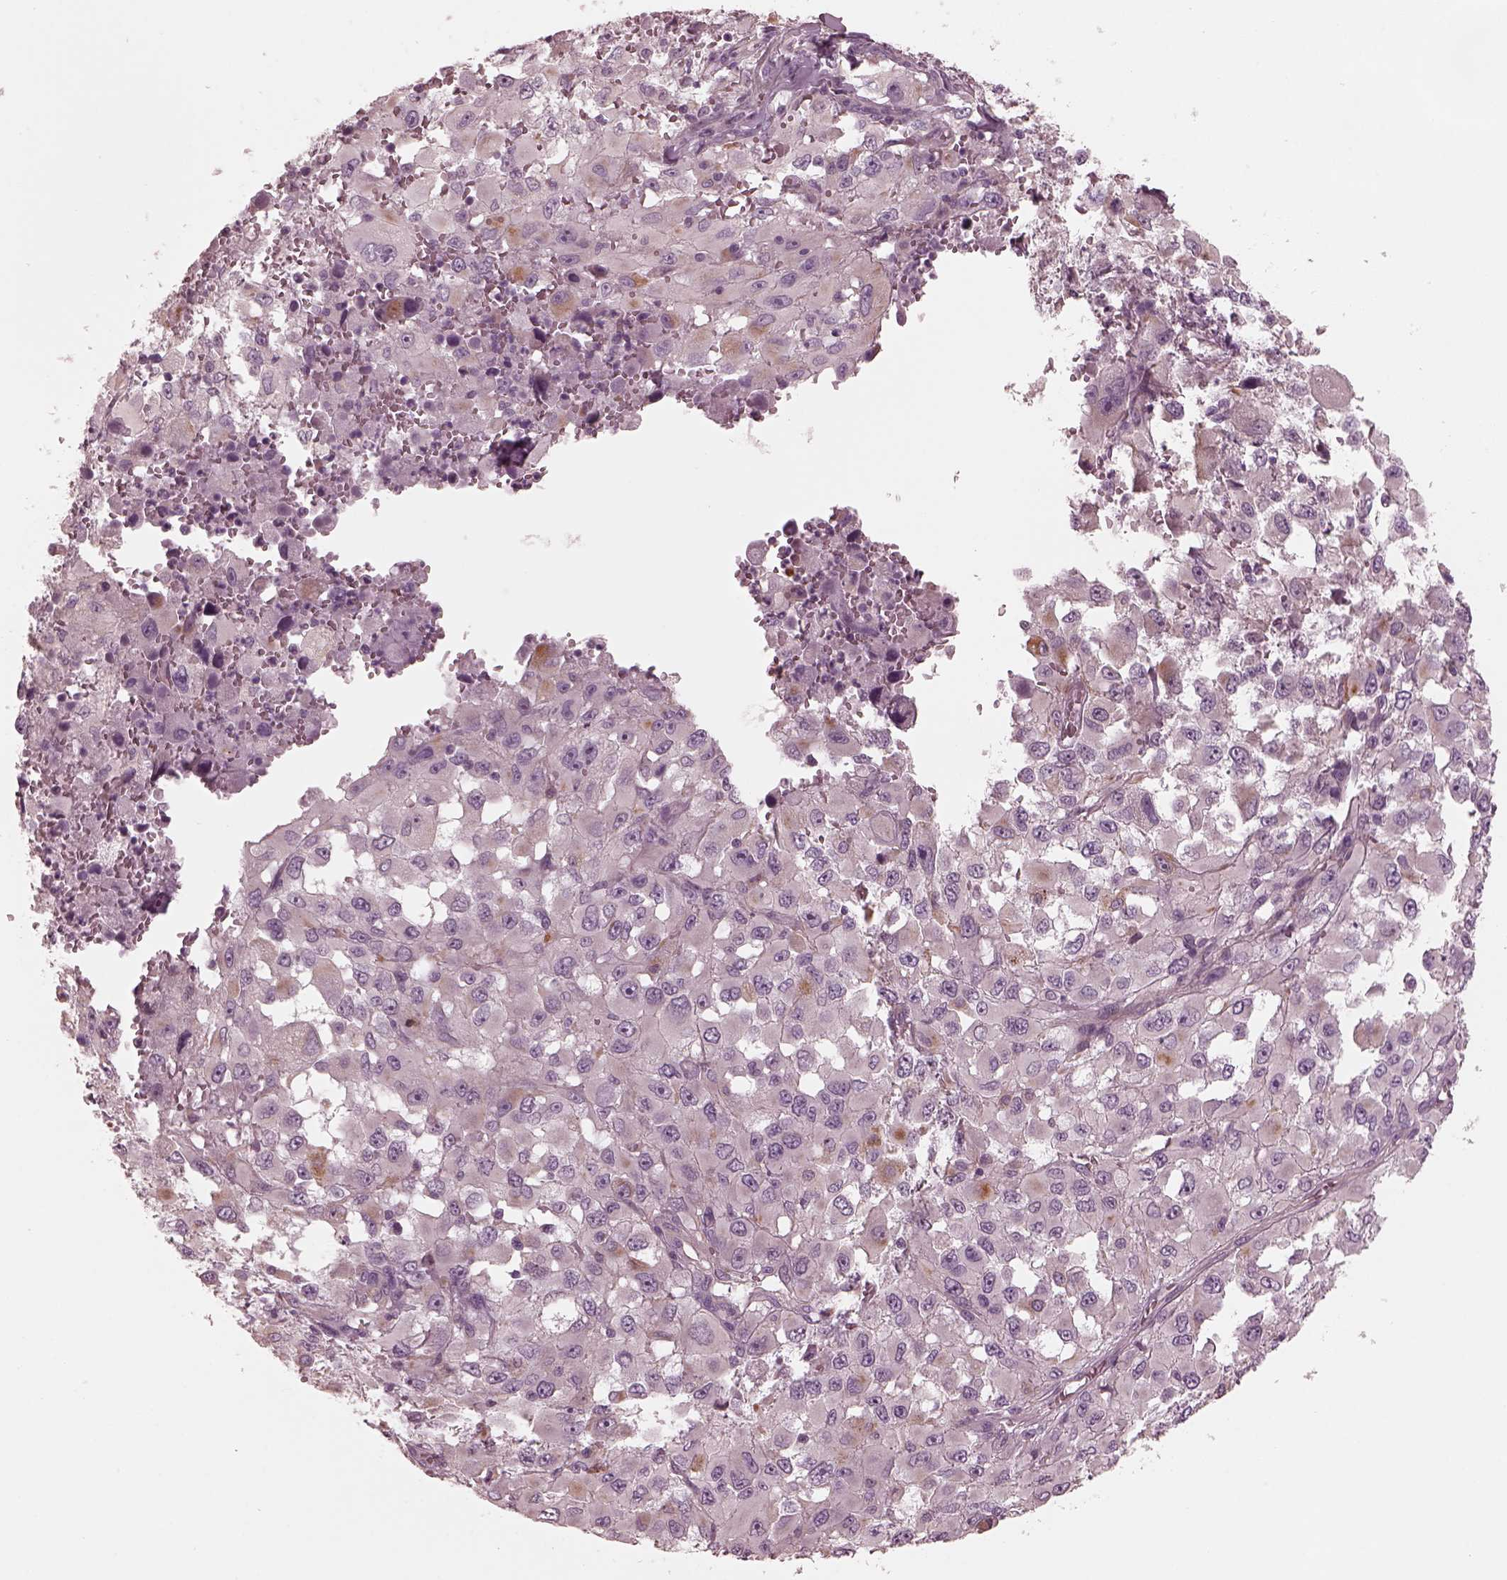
{"staining": {"intensity": "negative", "quantity": "none", "location": "none"}, "tissue": "melanoma", "cell_type": "Tumor cells", "image_type": "cancer", "snomed": [{"axis": "morphology", "description": "Malignant melanoma, Metastatic site"}, {"axis": "topography", "description": "Lymph node"}], "caption": "A histopathology image of human melanoma is negative for staining in tumor cells. Nuclei are stained in blue.", "gene": "KIF6", "patient": {"sex": "male", "age": 50}}